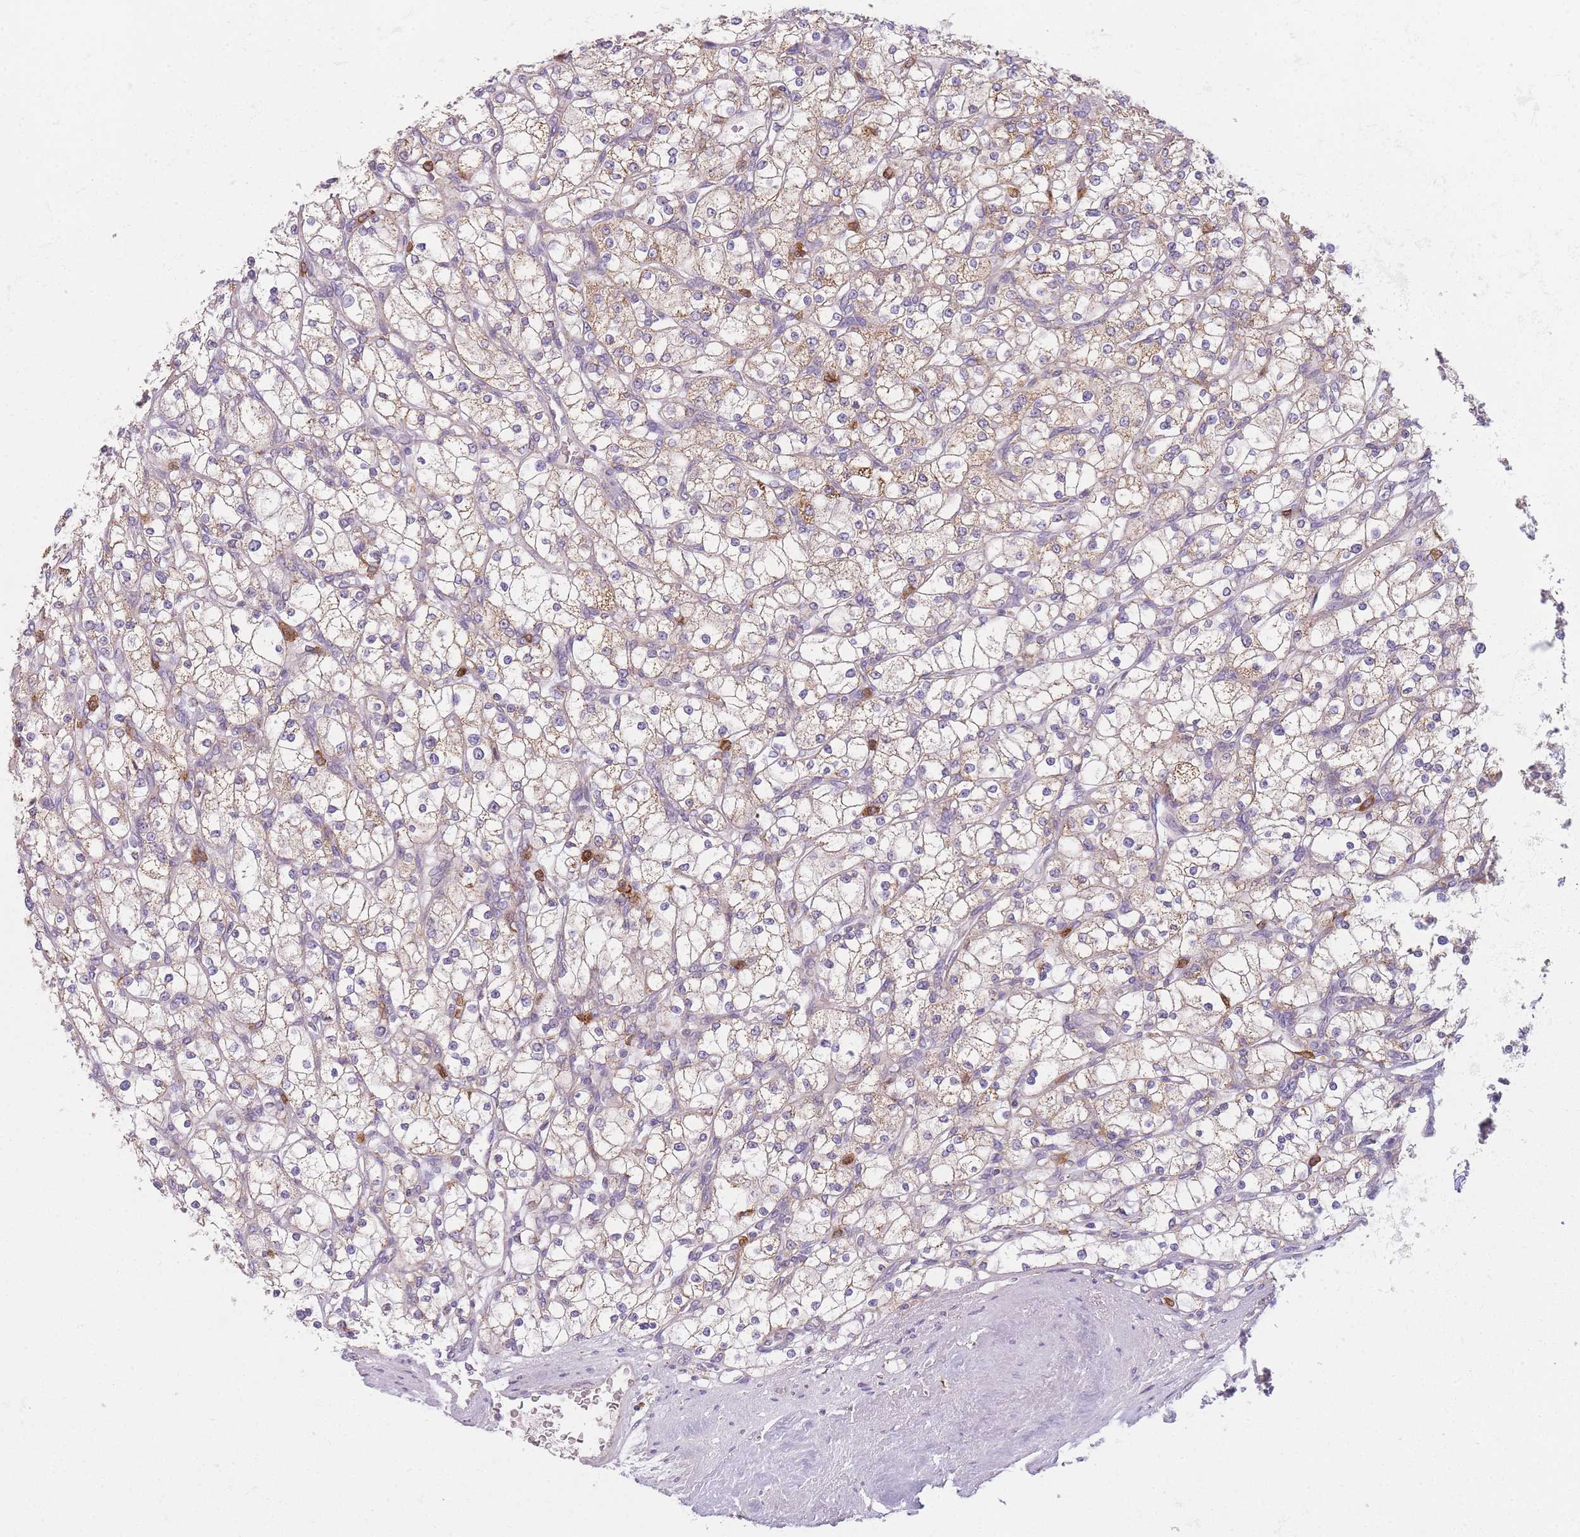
{"staining": {"intensity": "weak", "quantity": "25%-75%", "location": "cytoplasmic/membranous"}, "tissue": "renal cancer", "cell_type": "Tumor cells", "image_type": "cancer", "snomed": [{"axis": "morphology", "description": "Adenocarcinoma, NOS"}, {"axis": "topography", "description": "Kidney"}], "caption": "Renal adenocarcinoma was stained to show a protein in brown. There is low levels of weak cytoplasmic/membranous staining in about 25%-75% of tumor cells.", "gene": "PRAM1", "patient": {"sex": "male", "age": 80}}